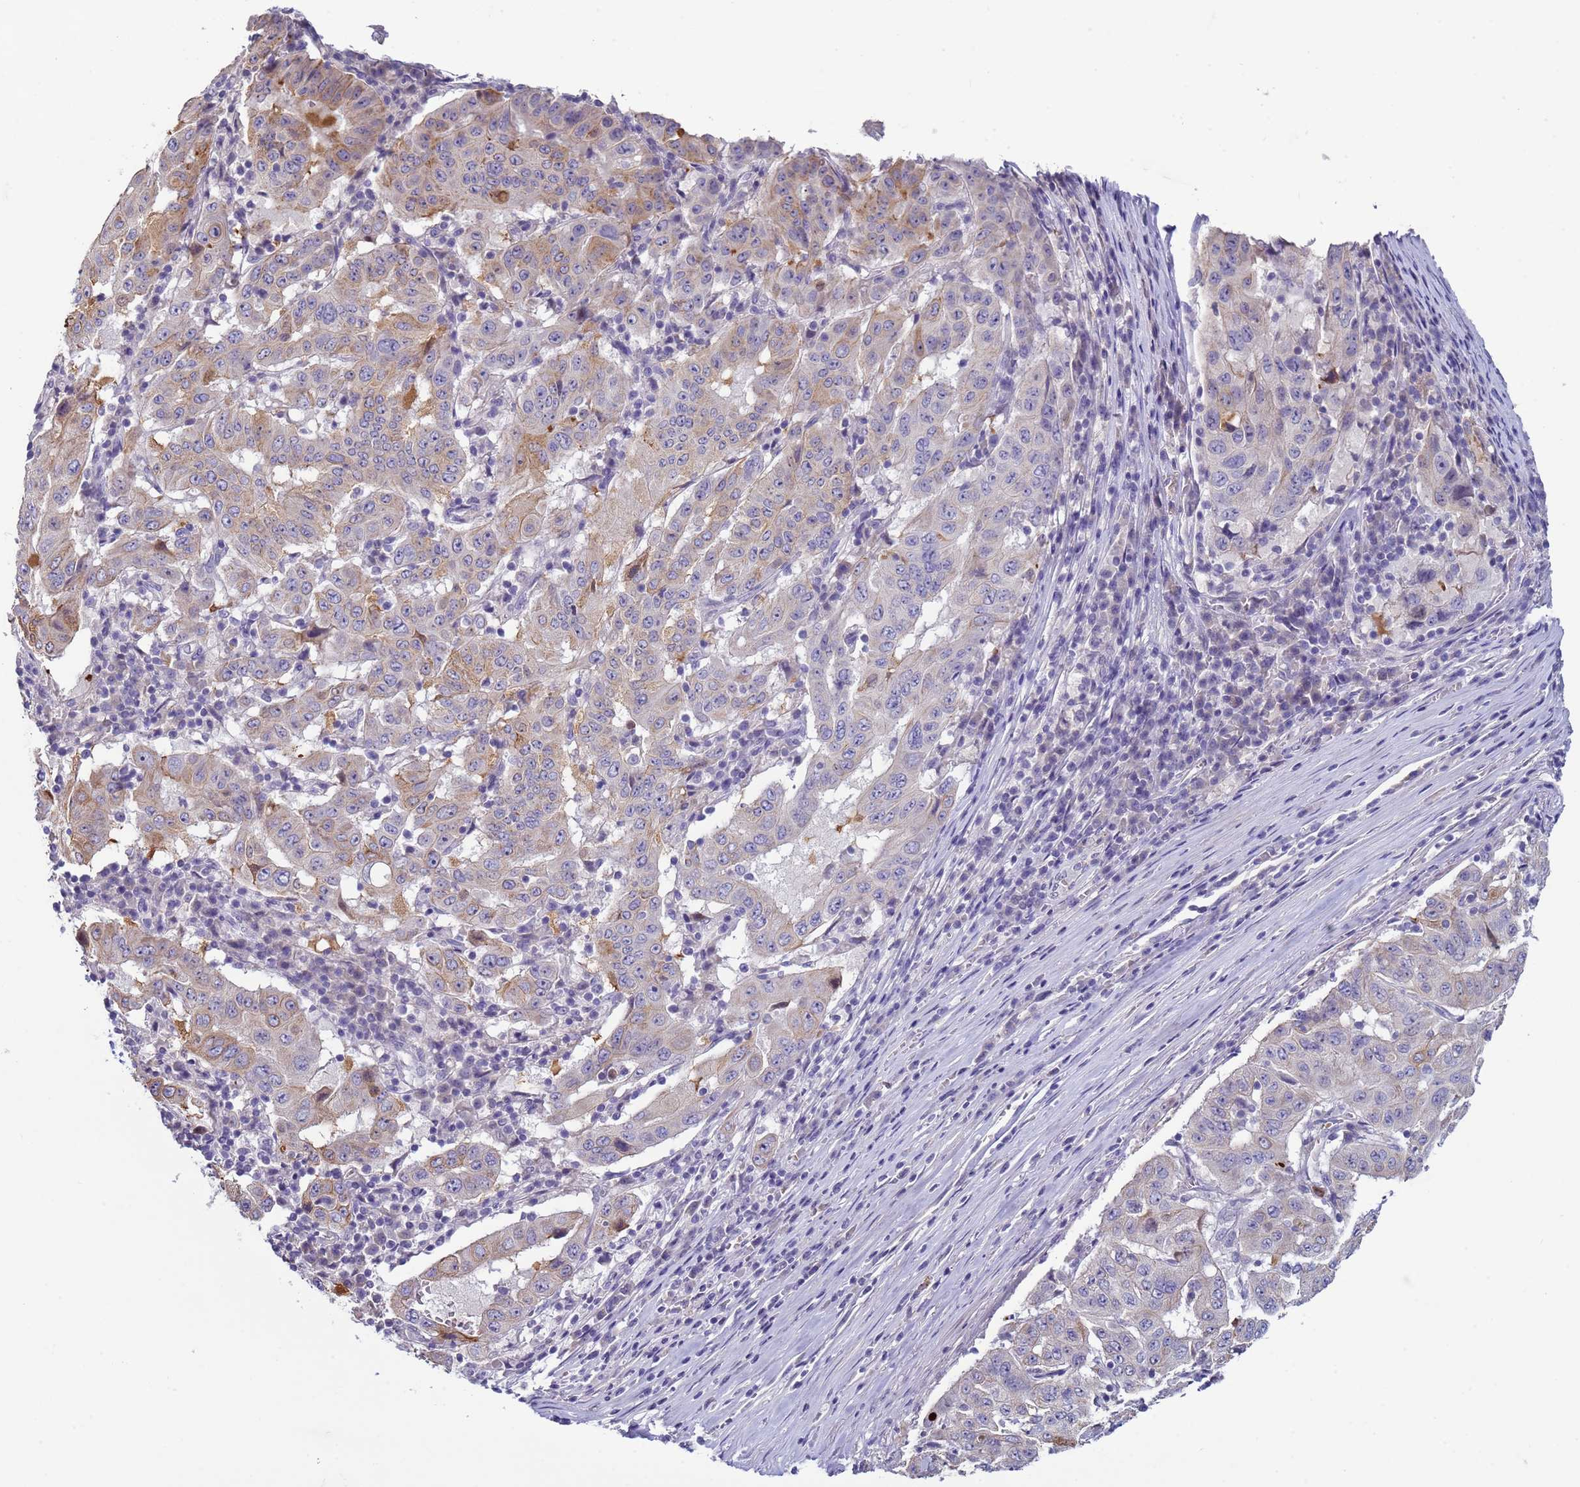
{"staining": {"intensity": "moderate", "quantity": "<25%", "location": "cytoplasmic/membranous"}, "tissue": "pancreatic cancer", "cell_type": "Tumor cells", "image_type": "cancer", "snomed": [{"axis": "morphology", "description": "Adenocarcinoma, NOS"}, {"axis": "topography", "description": "Pancreas"}], "caption": "A micrograph showing moderate cytoplasmic/membranous positivity in about <25% of tumor cells in pancreatic adenocarcinoma, as visualized by brown immunohistochemical staining.", "gene": "TRIM51", "patient": {"sex": "male", "age": 63}}